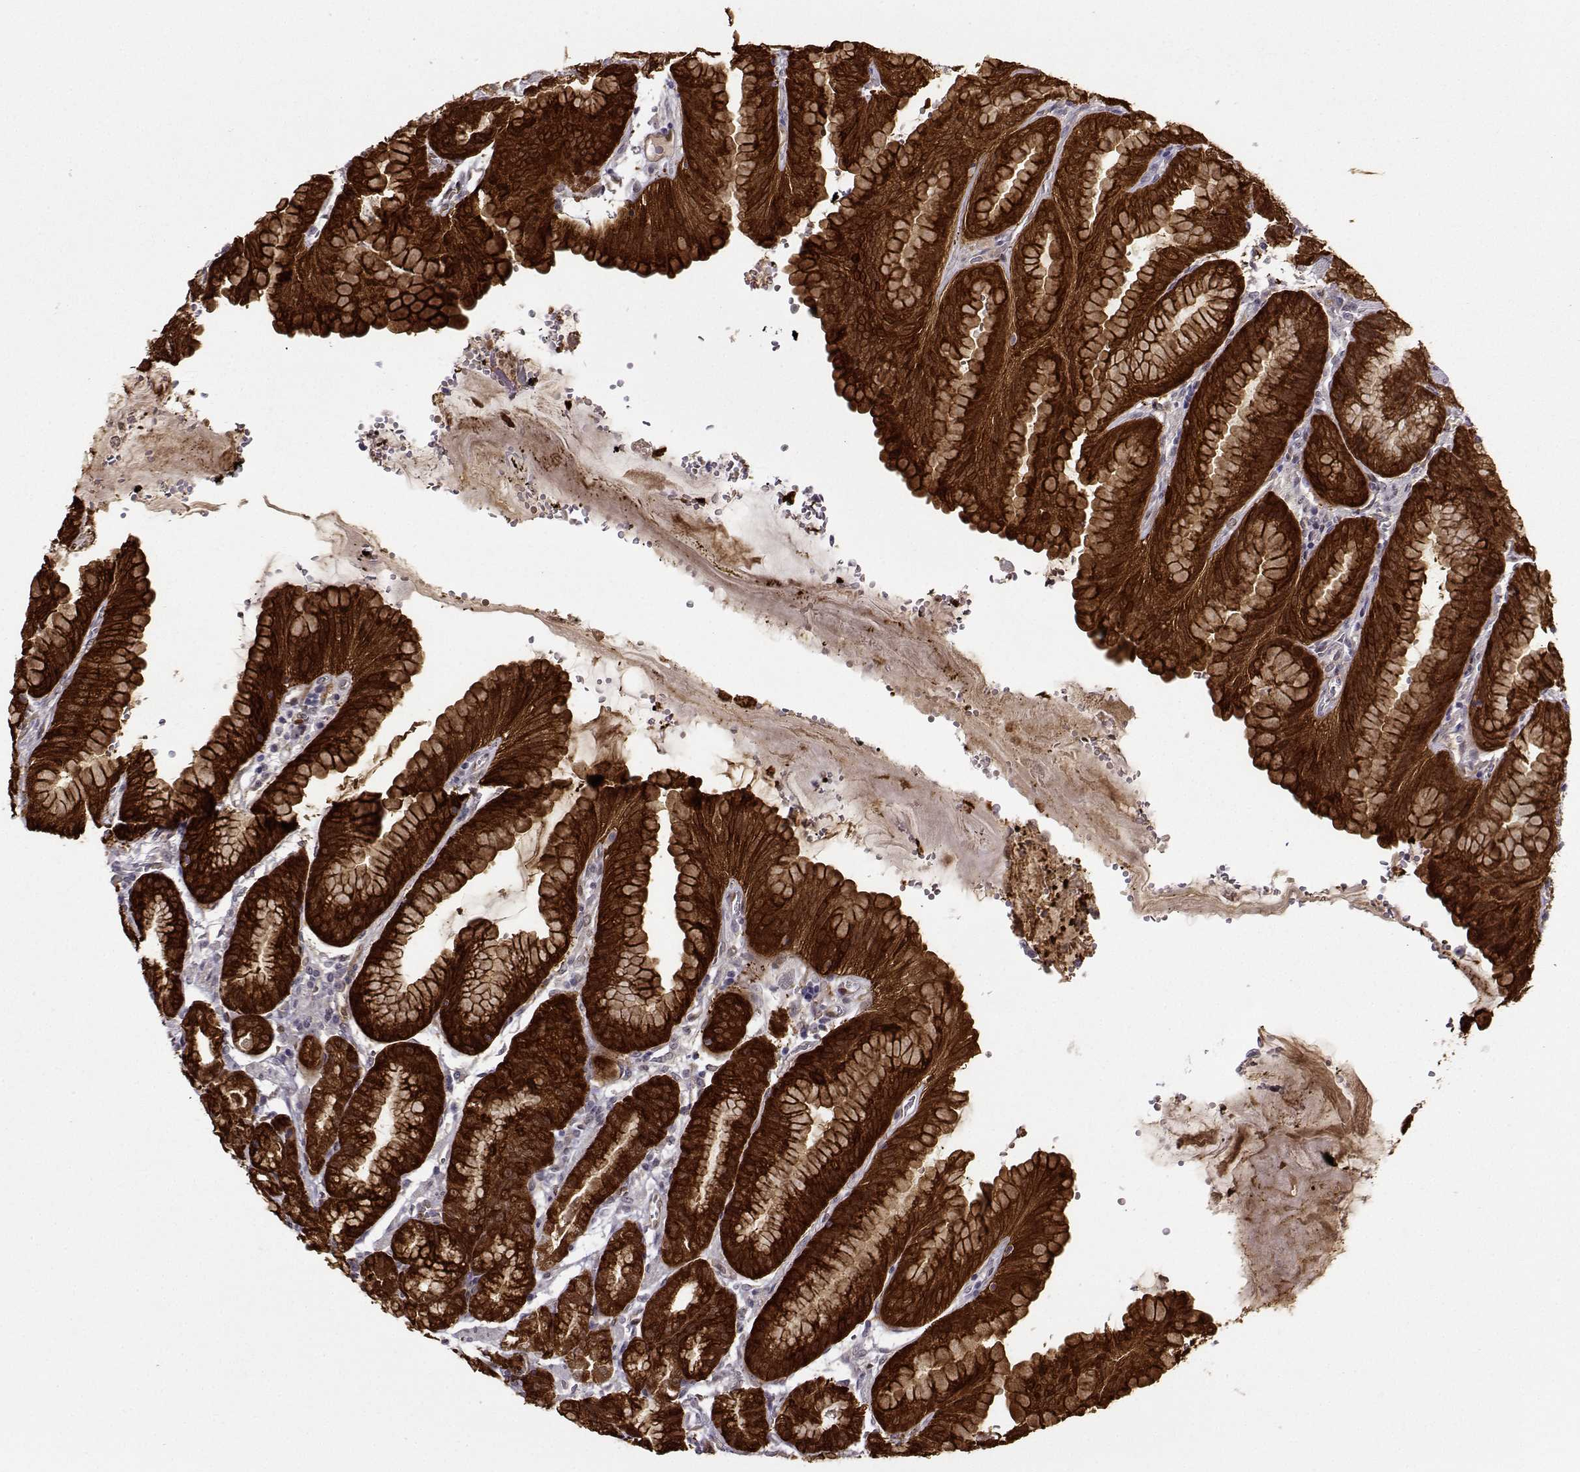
{"staining": {"intensity": "strong", "quantity": "25%-75%", "location": "cytoplasmic/membranous"}, "tissue": "stomach", "cell_type": "Glandular cells", "image_type": "normal", "snomed": [{"axis": "morphology", "description": "Normal tissue, NOS"}, {"axis": "topography", "description": "Stomach, lower"}], "caption": "Stomach stained with immunohistochemistry shows strong cytoplasmic/membranous expression in approximately 25%-75% of glandular cells. (Stains: DAB (3,3'-diaminobenzidine) in brown, nuclei in blue, Microscopy: brightfield microscopy at high magnification).", "gene": "NQO1", "patient": {"sex": "male", "age": 71}}